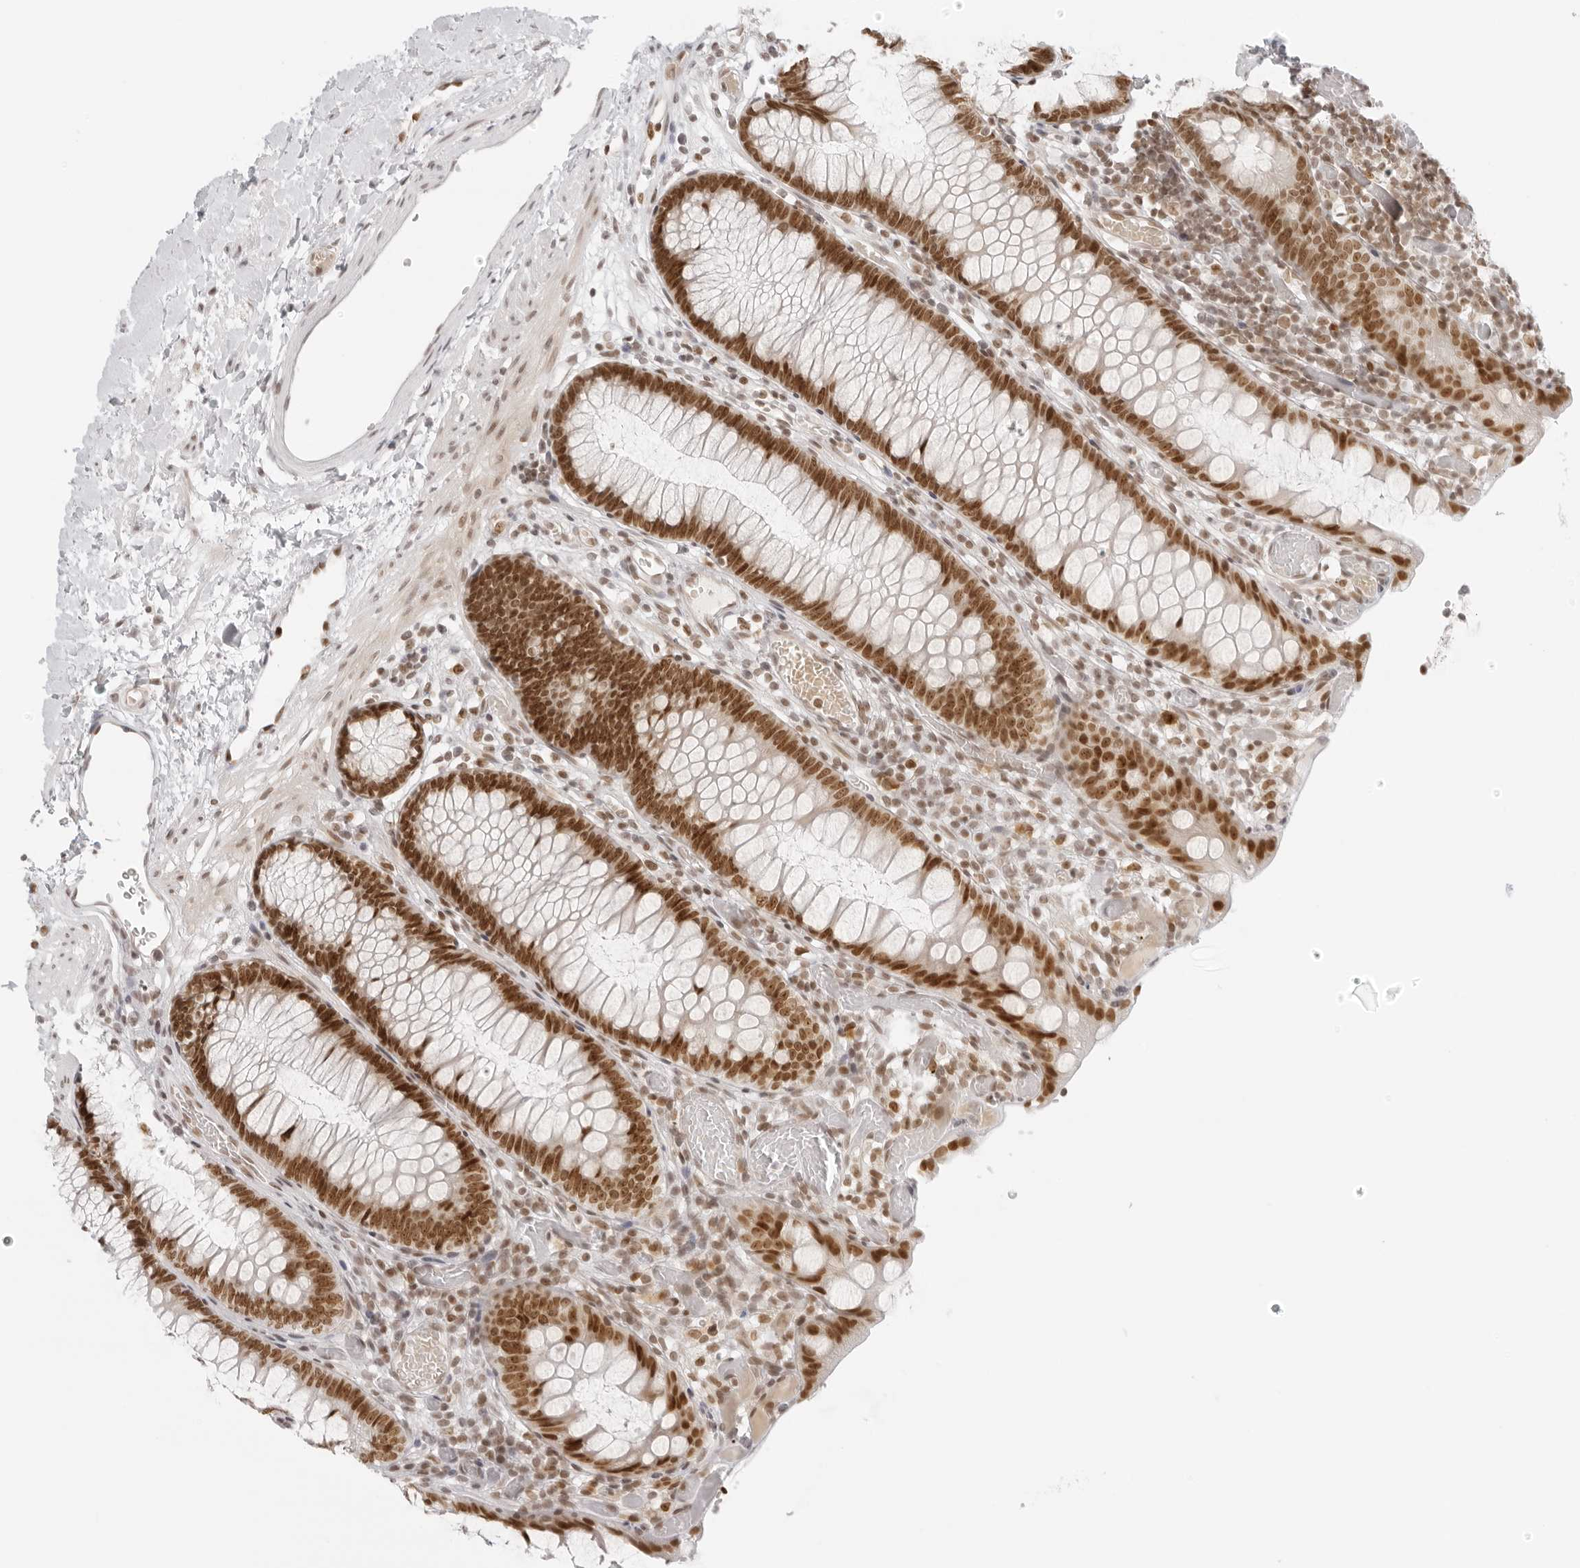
{"staining": {"intensity": "moderate", "quantity": ">75%", "location": "nuclear"}, "tissue": "colon", "cell_type": "Endothelial cells", "image_type": "normal", "snomed": [{"axis": "morphology", "description": "Normal tissue, NOS"}, {"axis": "topography", "description": "Colon"}], "caption": "Colon stained with DAB (3,3'-diaminobenzidine) immunohistochemistry reveals medium levels of moderate nuclear staining in about >75% of endothelial cells. (Brightfield microscopy of DAB IHC at high magnification).", "gene": "RCC1", "patient": {"sex": "male", "age": 14}}